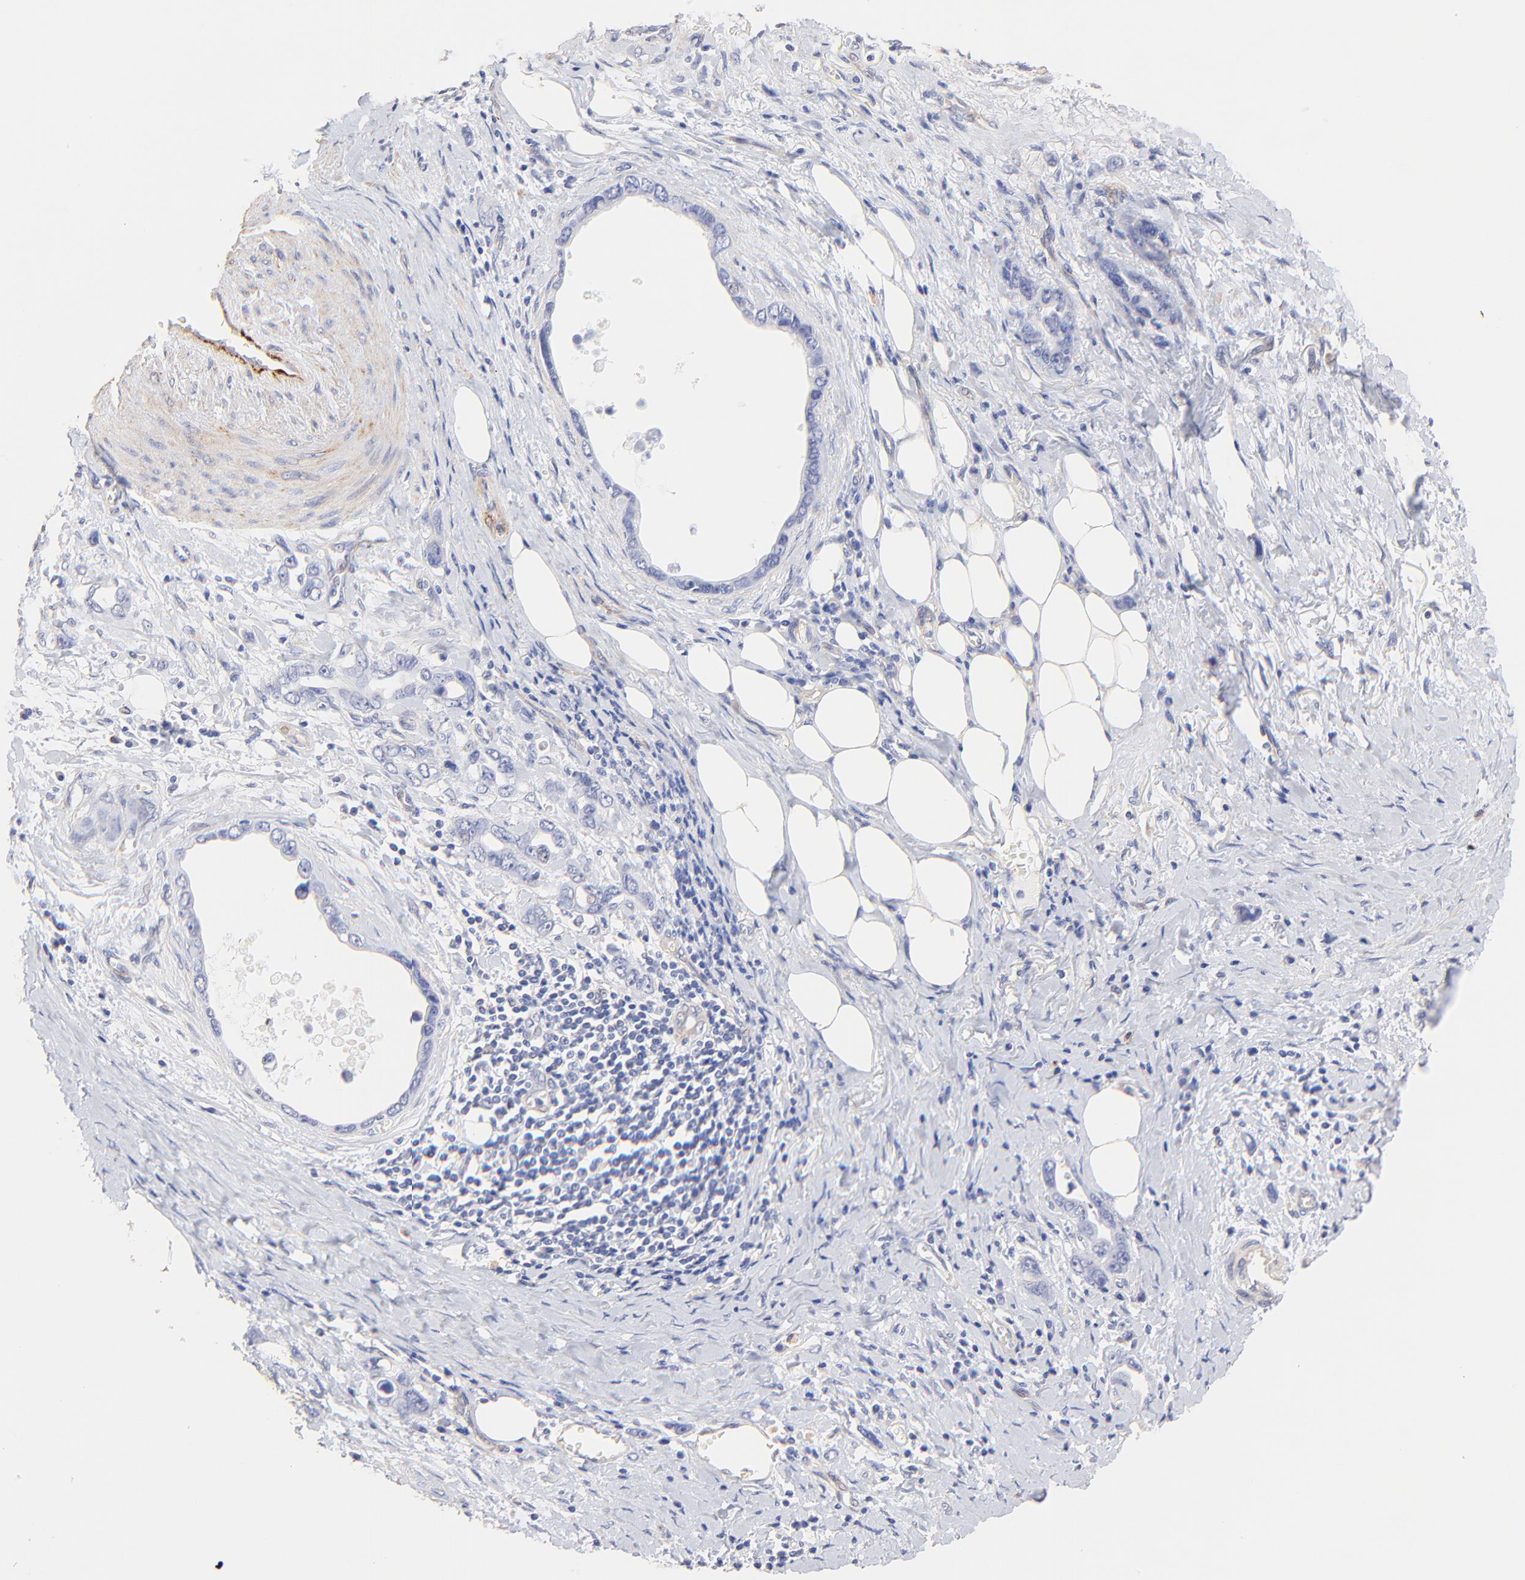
{"staining": {"intensity": "negative", "quantity": "none", "location": "none"}, "tissue": "stomach cancer", "cell_type": "Tumor cells", "image_type": "cancer", "snomed": [{"axis": "morphology", "description": "Adenocarcinoma, NOS"}, {"axis": "topography", "description": "Stomach"}], "caption": "Immunohistochemistry (IHC) histopathology image of neoplastic tissue: human stomach adenocarcinoma stained with DAB (3,3'-diaminobenzidine) exhibits no significant protein expression in tumor cells.", "gene": "ACTRT1", "patient": {"sex": "male", "age": 78}}